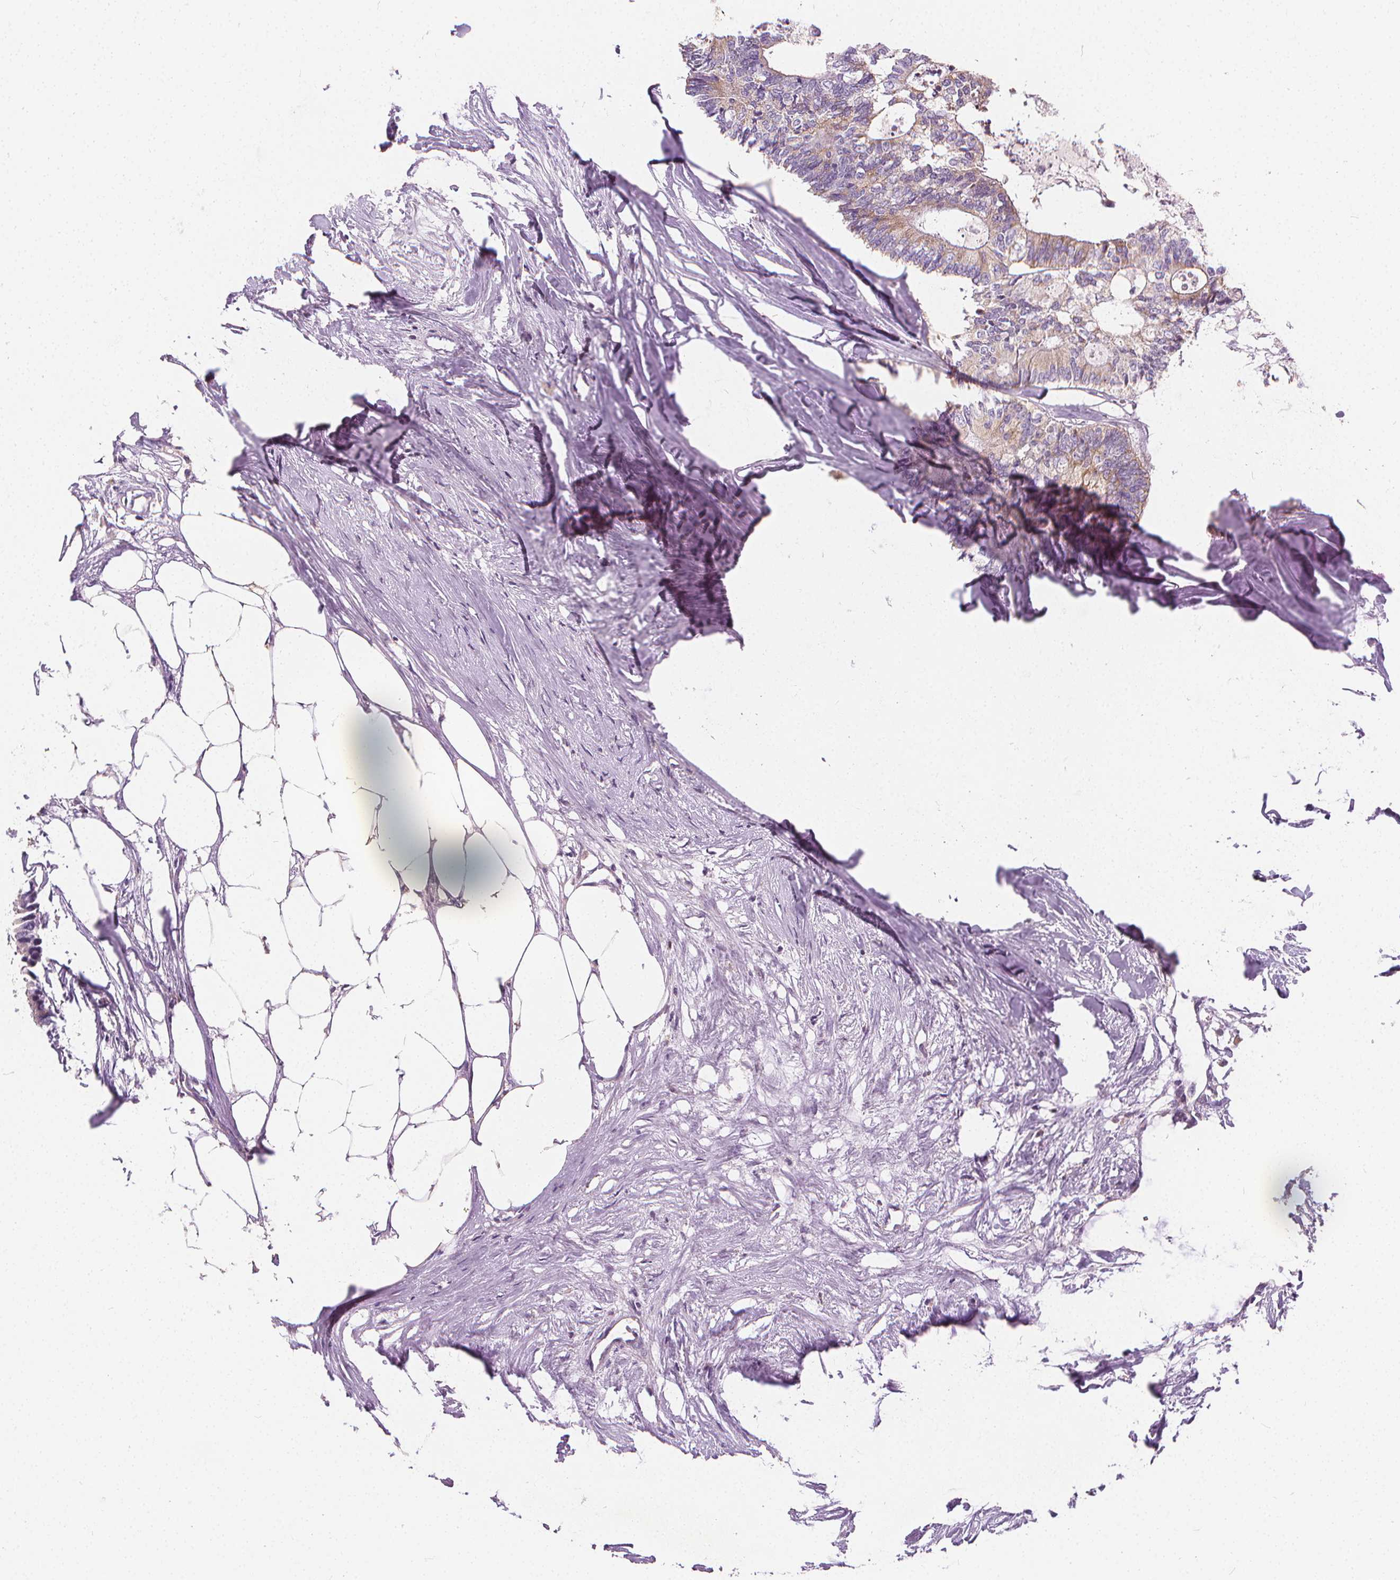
{"staining": {"intensity": "weak", "quantity": "25%-75%", "location": "cytoplasmic/membranous"}, "tissue": "colorectal cancer", "cell_type": "Tumor cells", "image_type": "cancer", "snomed": [{"axis": "morphology", "description": "Adenocarcinoma, NOS"}, {"axis": "topography", "description": "Colon"}, {"axis": "topography", "description": "Rectum"}], "caption": "Approximately 25%-75% of tumor cells in adenocarcinoma (colorectal) exhibit weak cytoplasmic/membranous protein staining as visualized by brown immunohistochemical staining.", "gene": "RAB20", "patient": {"sex": "male", "age": 57}}